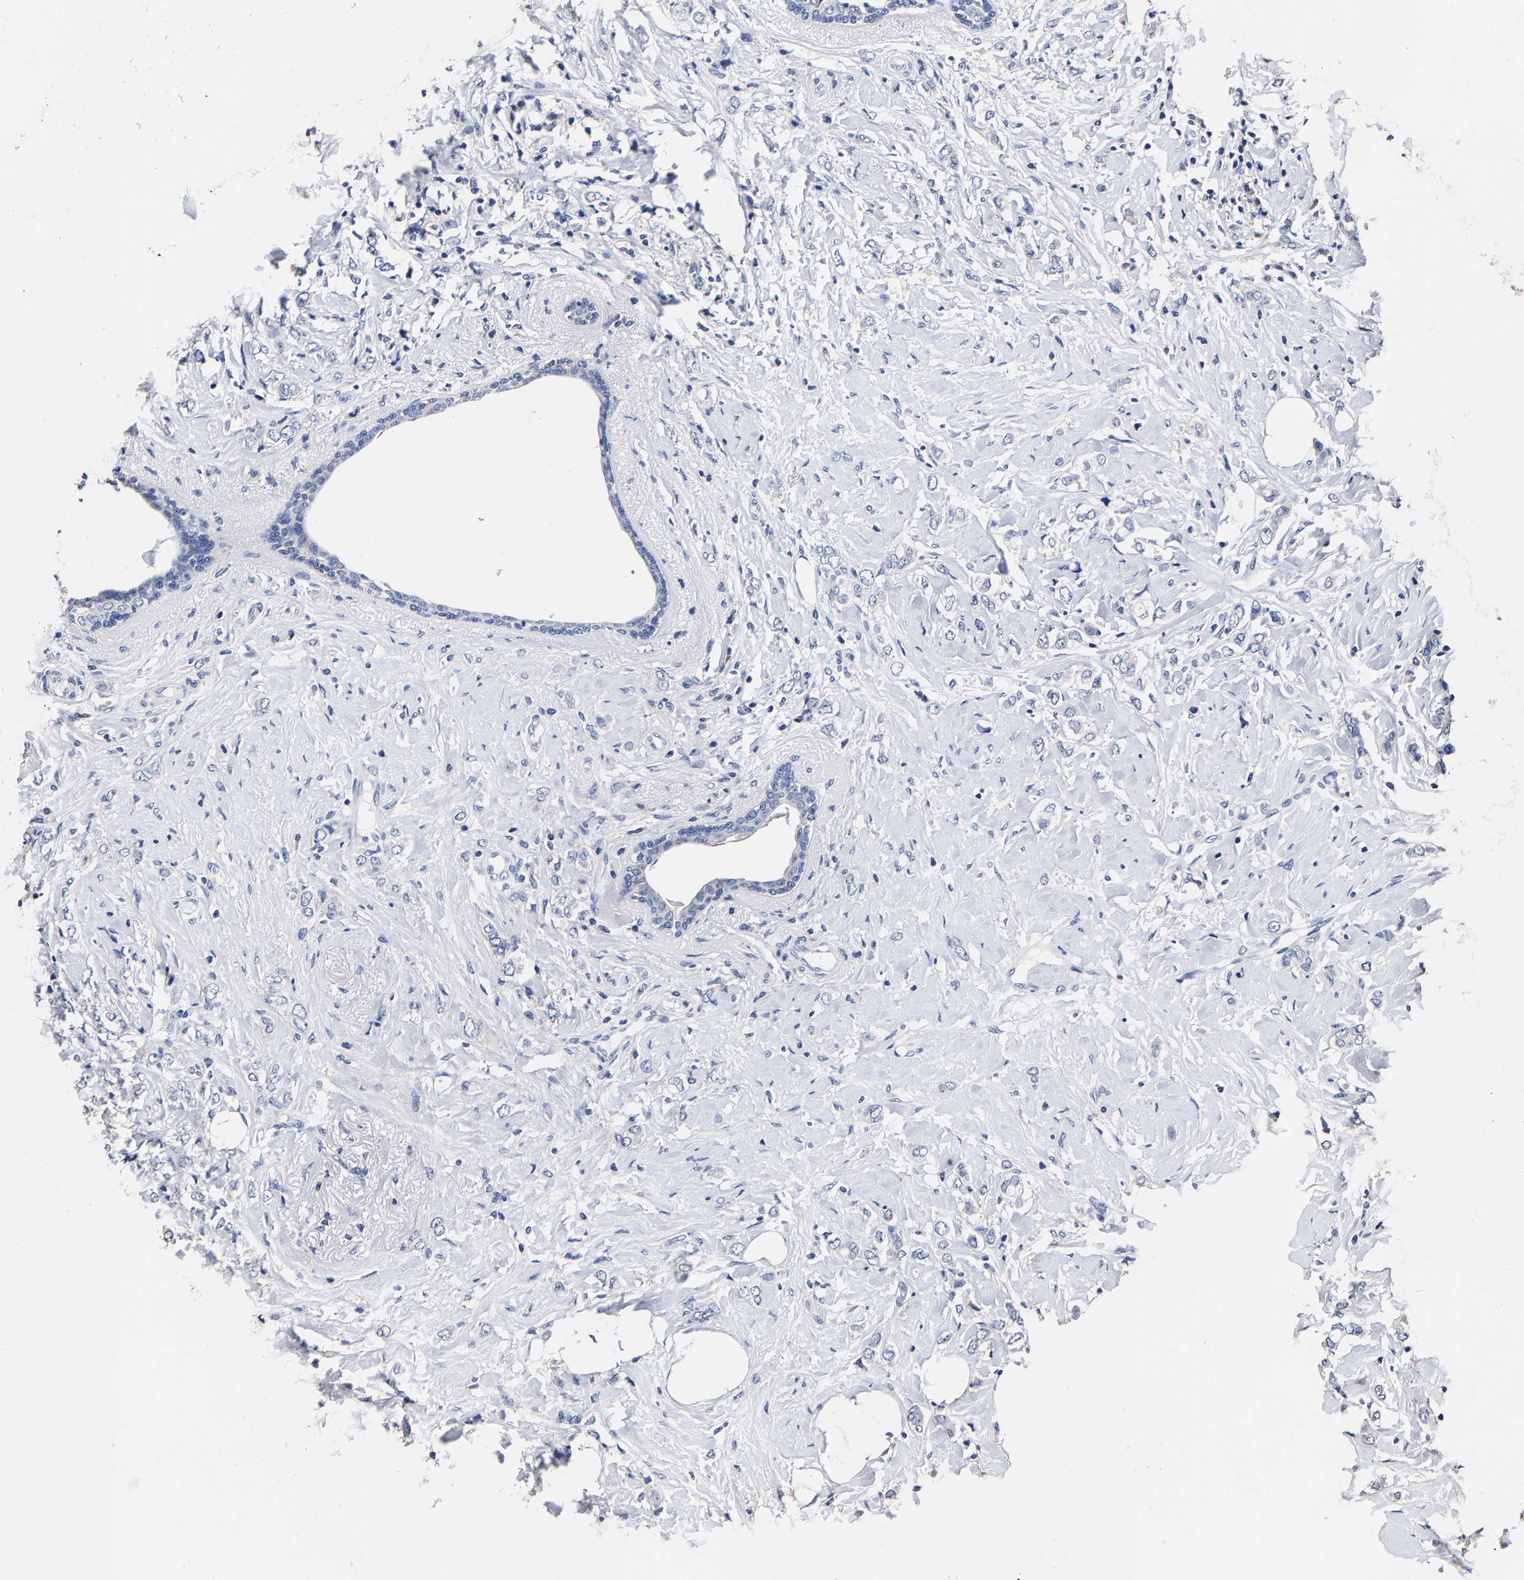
{"staining": {"intensity": "negative", "quantity": "none", "location": "none"}, "tissue": "breast cancer", "cell_type": "Tumor cells", "image_type": "cancer", "snomed": [{"axis": "morphology", "description": "Normal tissue, NOS"}, {"axis": "morphology", "description": "Lobular carcinoma"}, {"axis": "topography", "description": "Breast"}], "caption": "This photomicrograph is of lobular carcinoma (breast) stained with immunohistochemistry (IHC) to label a protein in brown with the nuclei are counter-stained blue. There is no staining in tumor cells. (DAB immunohistochemistry (IHC) with hematoxylin counter stain).", "gene": "AKAP4", "patient": {"sex": "female", "age": 47}}